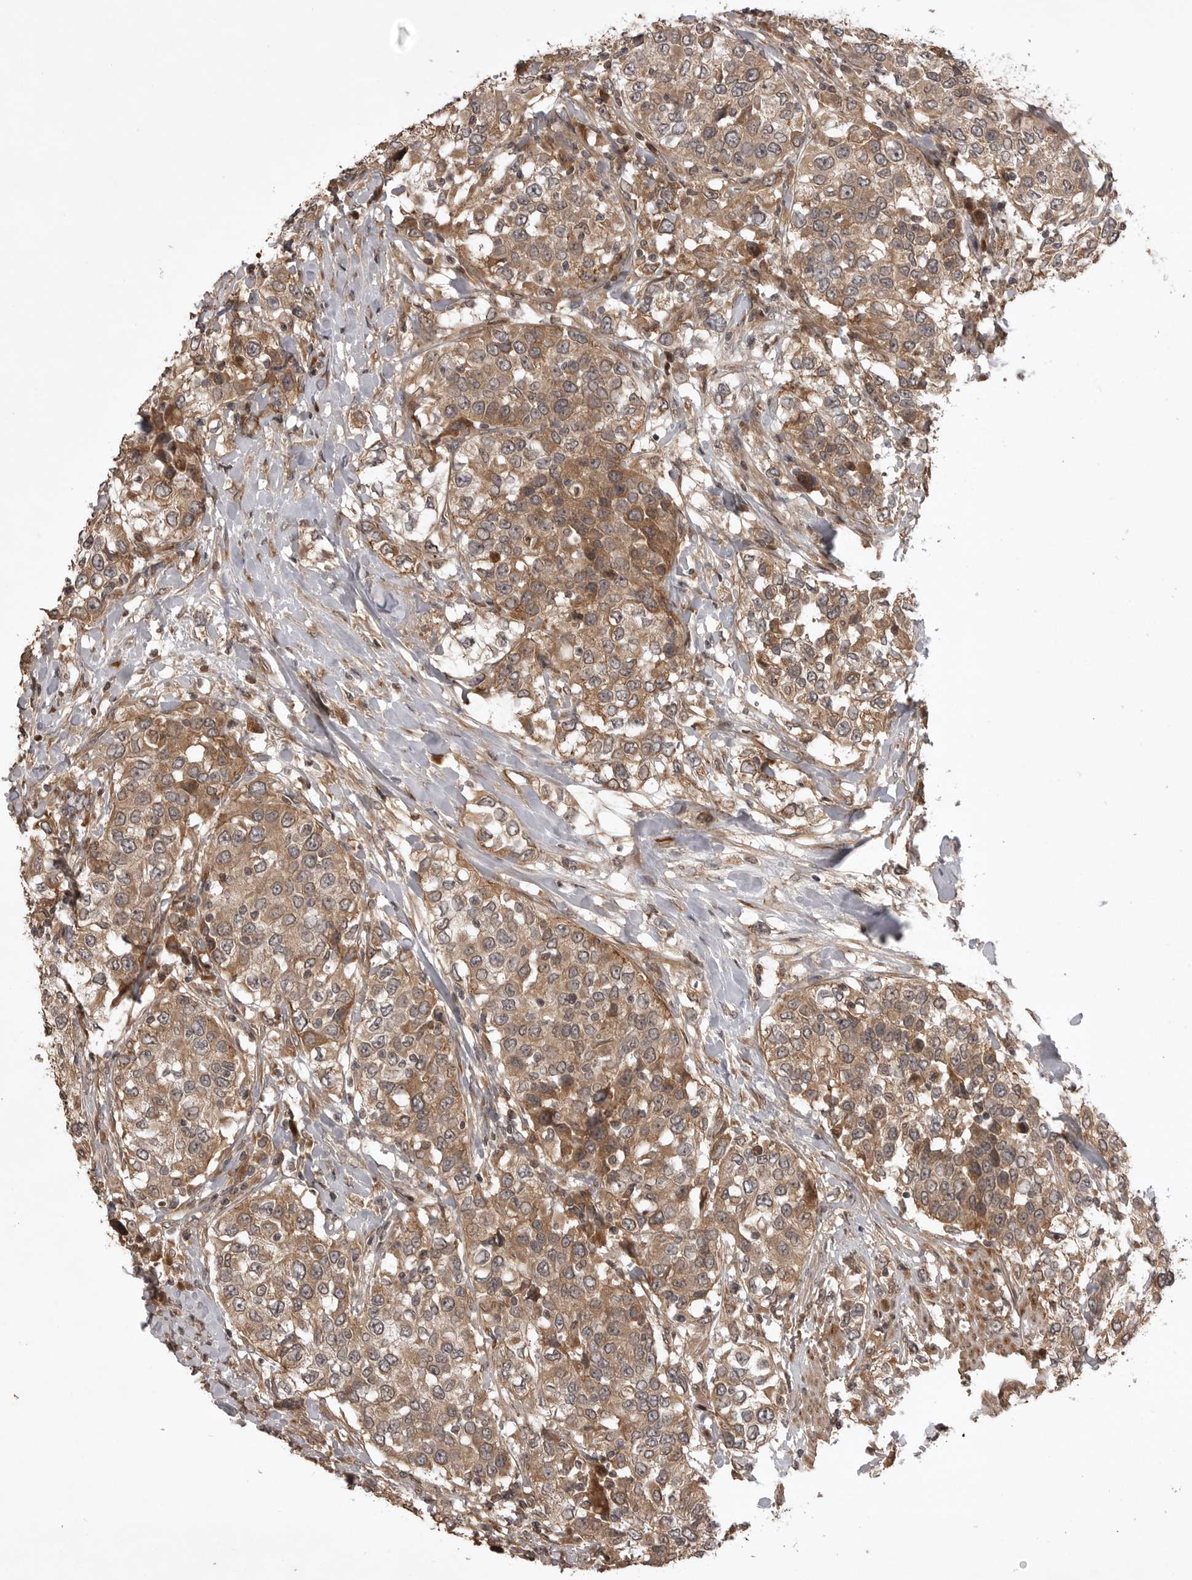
{"staining": {"intensity": "moderate", "quantity": ">75%", "location": "cytoplasmic/membranous"}, "tissue": "urothelial cancer", "cell_type": "Tumor cells", "image_type": "cancer", "snomed": [{"axis": "morphology", "description": "Urothelial carcinoma, High grade"}, {"axis": "topography", "description": "Urinary bladder"}], "caption": "The photomicrograph exhibits a brown stain indicating the presence of a protein in the cytoplasmic/membranous of tumor cells in high-grade urothelial carcinoma.", "gene": "AKAP7", "patient": {"sex": "female", "age": 80}}